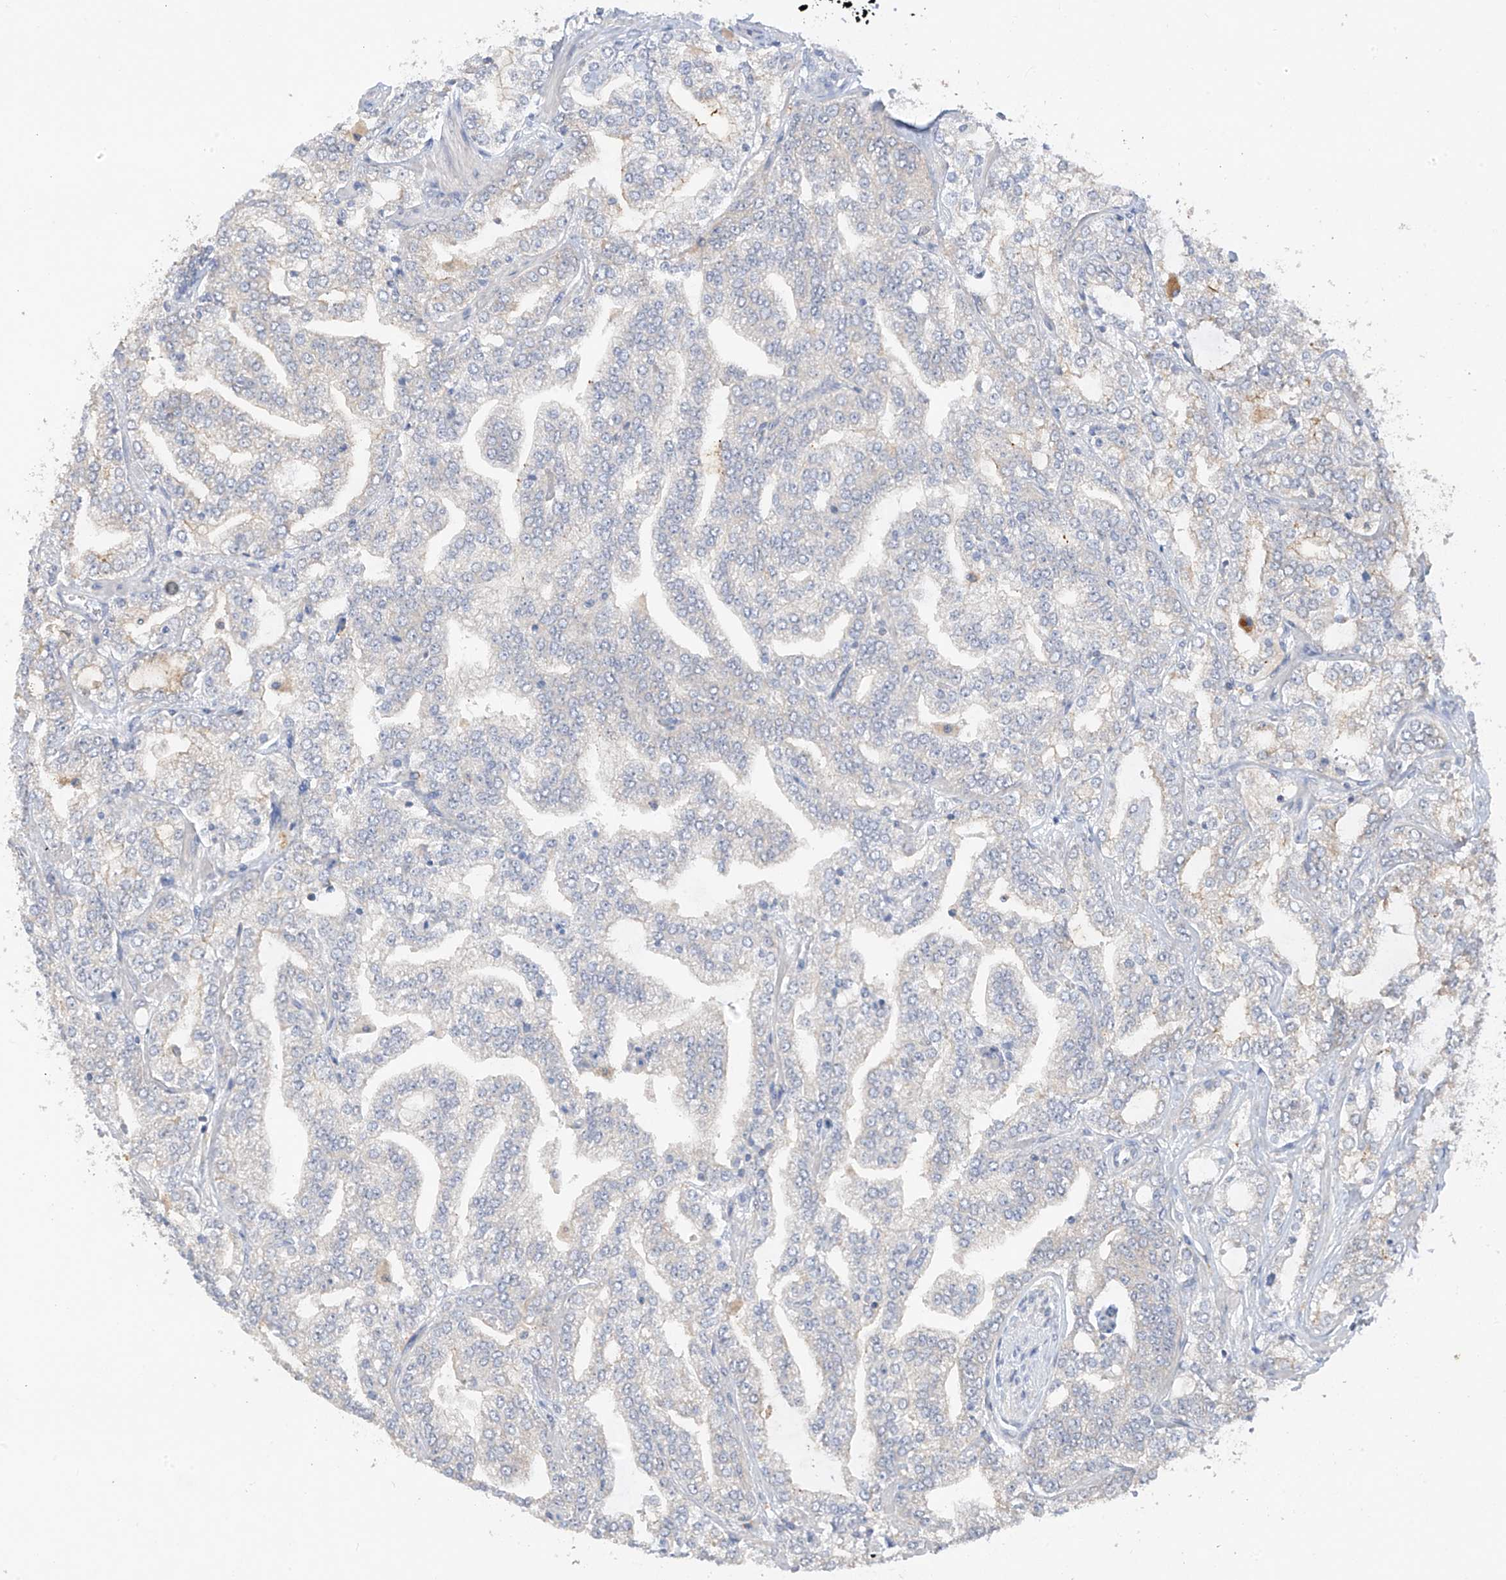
{"staining": {"intensity": "weak", "quantity": "<25%", "location": "cytoplasmic/membranous"}, "tissue": "prostate cancer", "cell_type": "Tumor cells", "image_type": "cancer", "snomed": [{"axis": "morphology", "description": "Adenocarcinoma, High grade"}, {"axis": "topography", "description": "Prostate"}], "caption": "This is a micrograph of immunohistochemistry (IHC) staining of adenocarcinoma (high-grade) (prostate), which shows no expression in tumor cells.", "gene": "ANGEL2", "patient": {"sex": "male", "age": 64}}